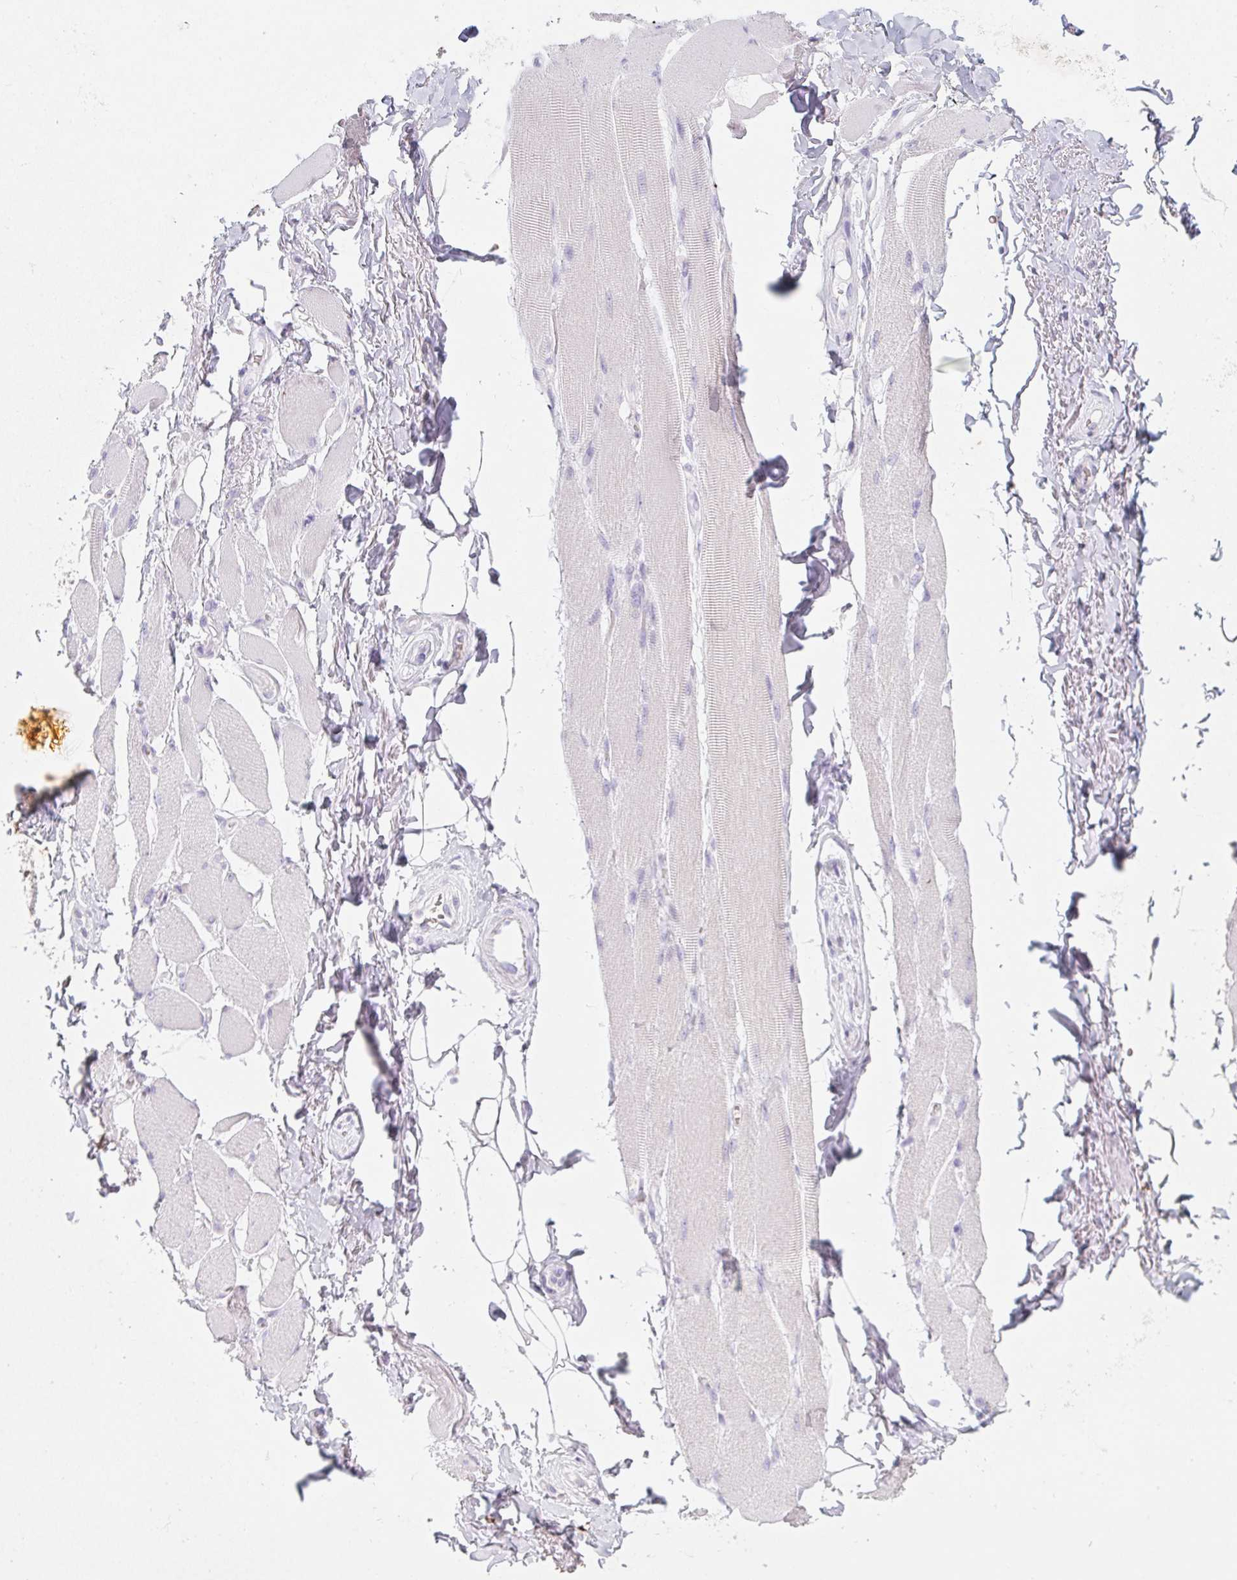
{"staining": {"intensity": "negative", "quantity": "none", "location": "none"}, "tissue": "skeletal muscle", "cell_type": "Myocytes", "image_type": "normal", "snomed": [{"axis": "morphology", "description": "Normal tissue, NOS"}, {"axis": "topography", "description": "Skeletal muscle"}, {"axis": "topography", "description": "Anal"}, {"axis": "topography", "description": "Peripheral nerve tissue"}], "caption": "This is an immunohistochemistry photomicrograph of normal human skeletal muscle. There is no staining in myocytes.", "gene": "DCD", "patient": {"sex": "male", "age": 53}}